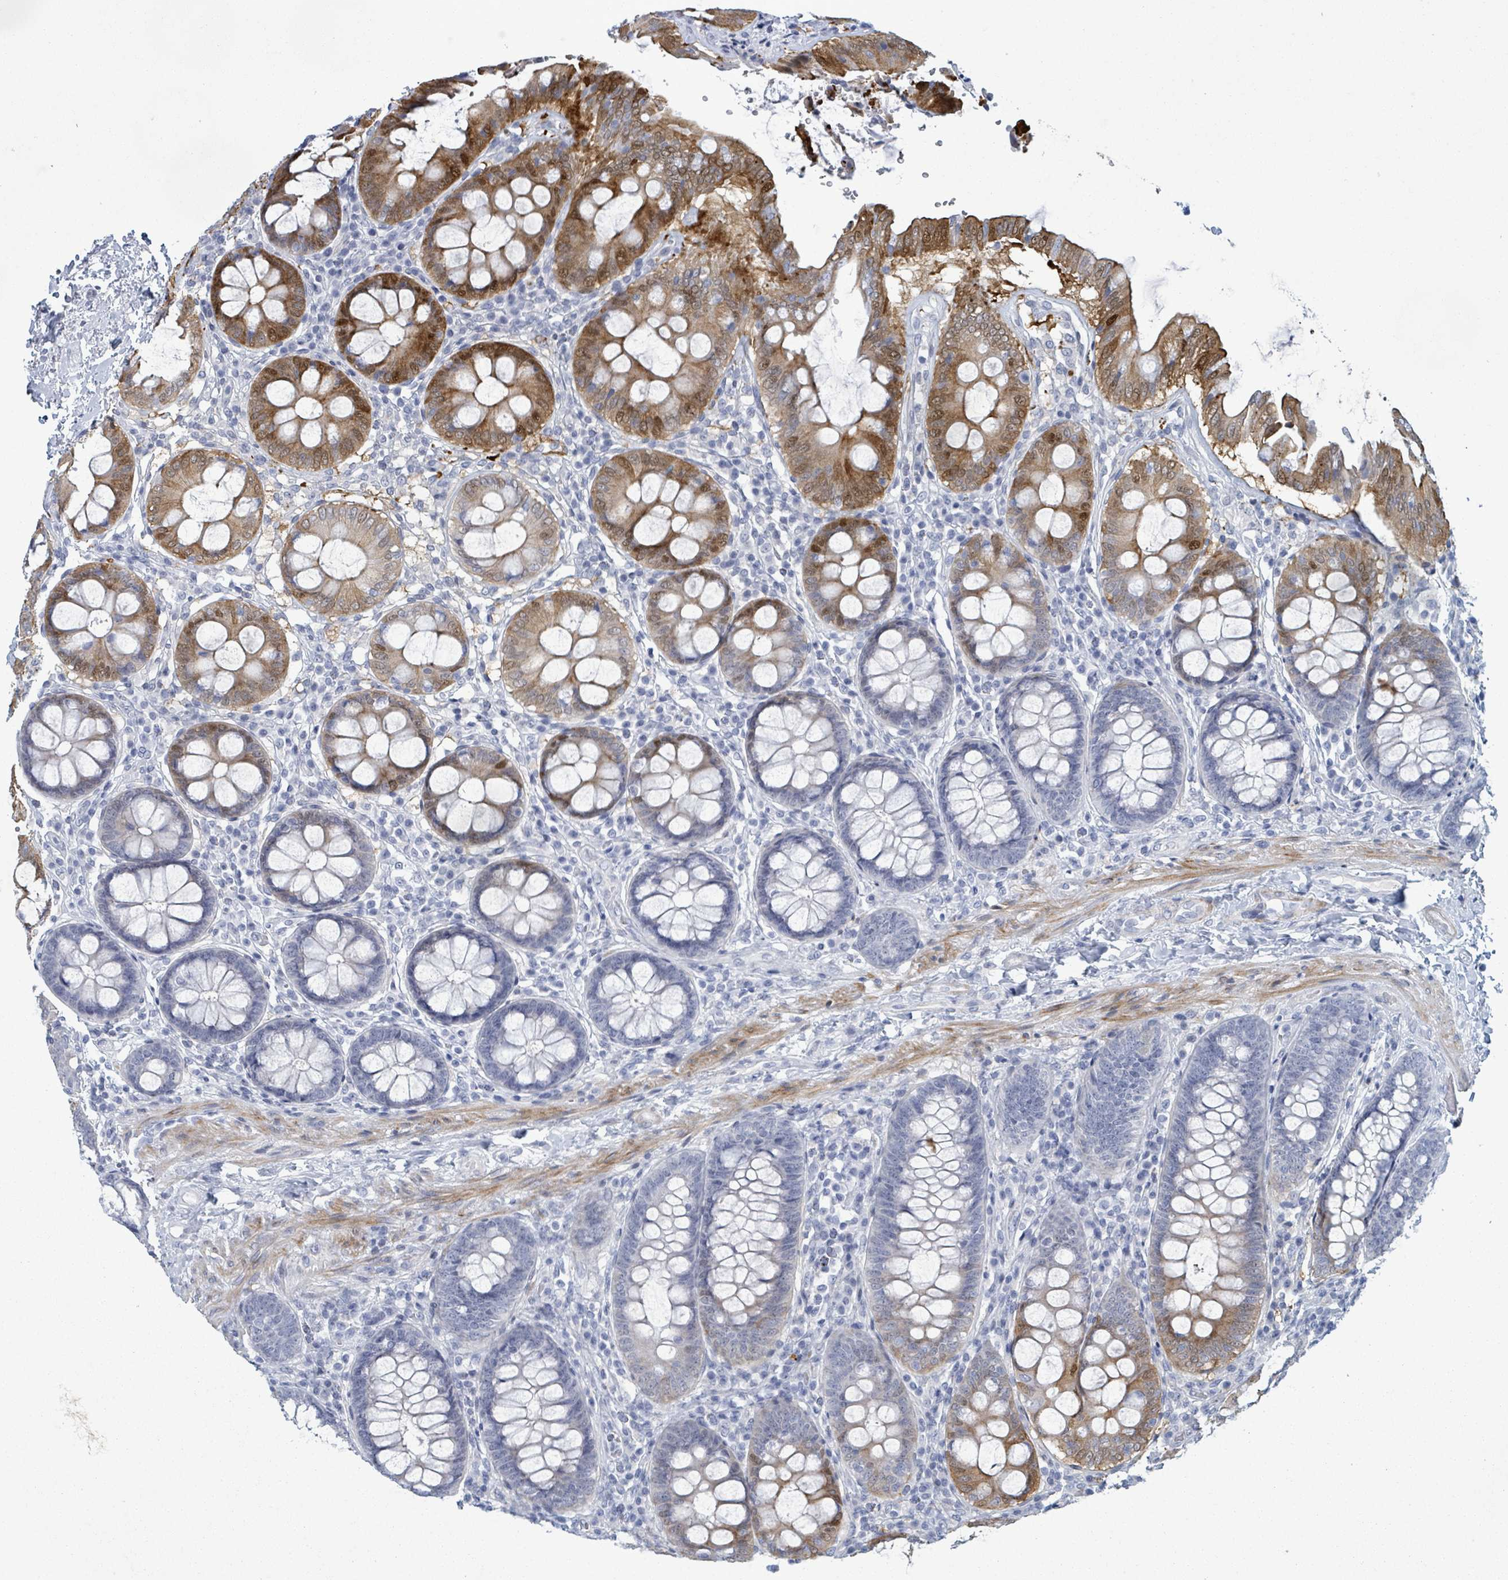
{"staining": {"intensity": "negative", "quantity": "none", "location": "none"}, "tissue": "colon", "cell_type": "Endothelial cells", "image_type": "normal", "snomed": [{"axis": "morphology", "description": "Normal tissue, NOS"}, {"axis": "topography", "description": "Colon"}], "caption": "Immunohistochemical staining of benign colon exhibits no significant positivity in endothelial cells. The staining is performed using DAB (3,3'-diaminobenzidine) brown chromogen with nuclei counter-stained in using hematoxylin.", "gene": "ZNF771", "patient": {"sex": "male", "age": 84}}